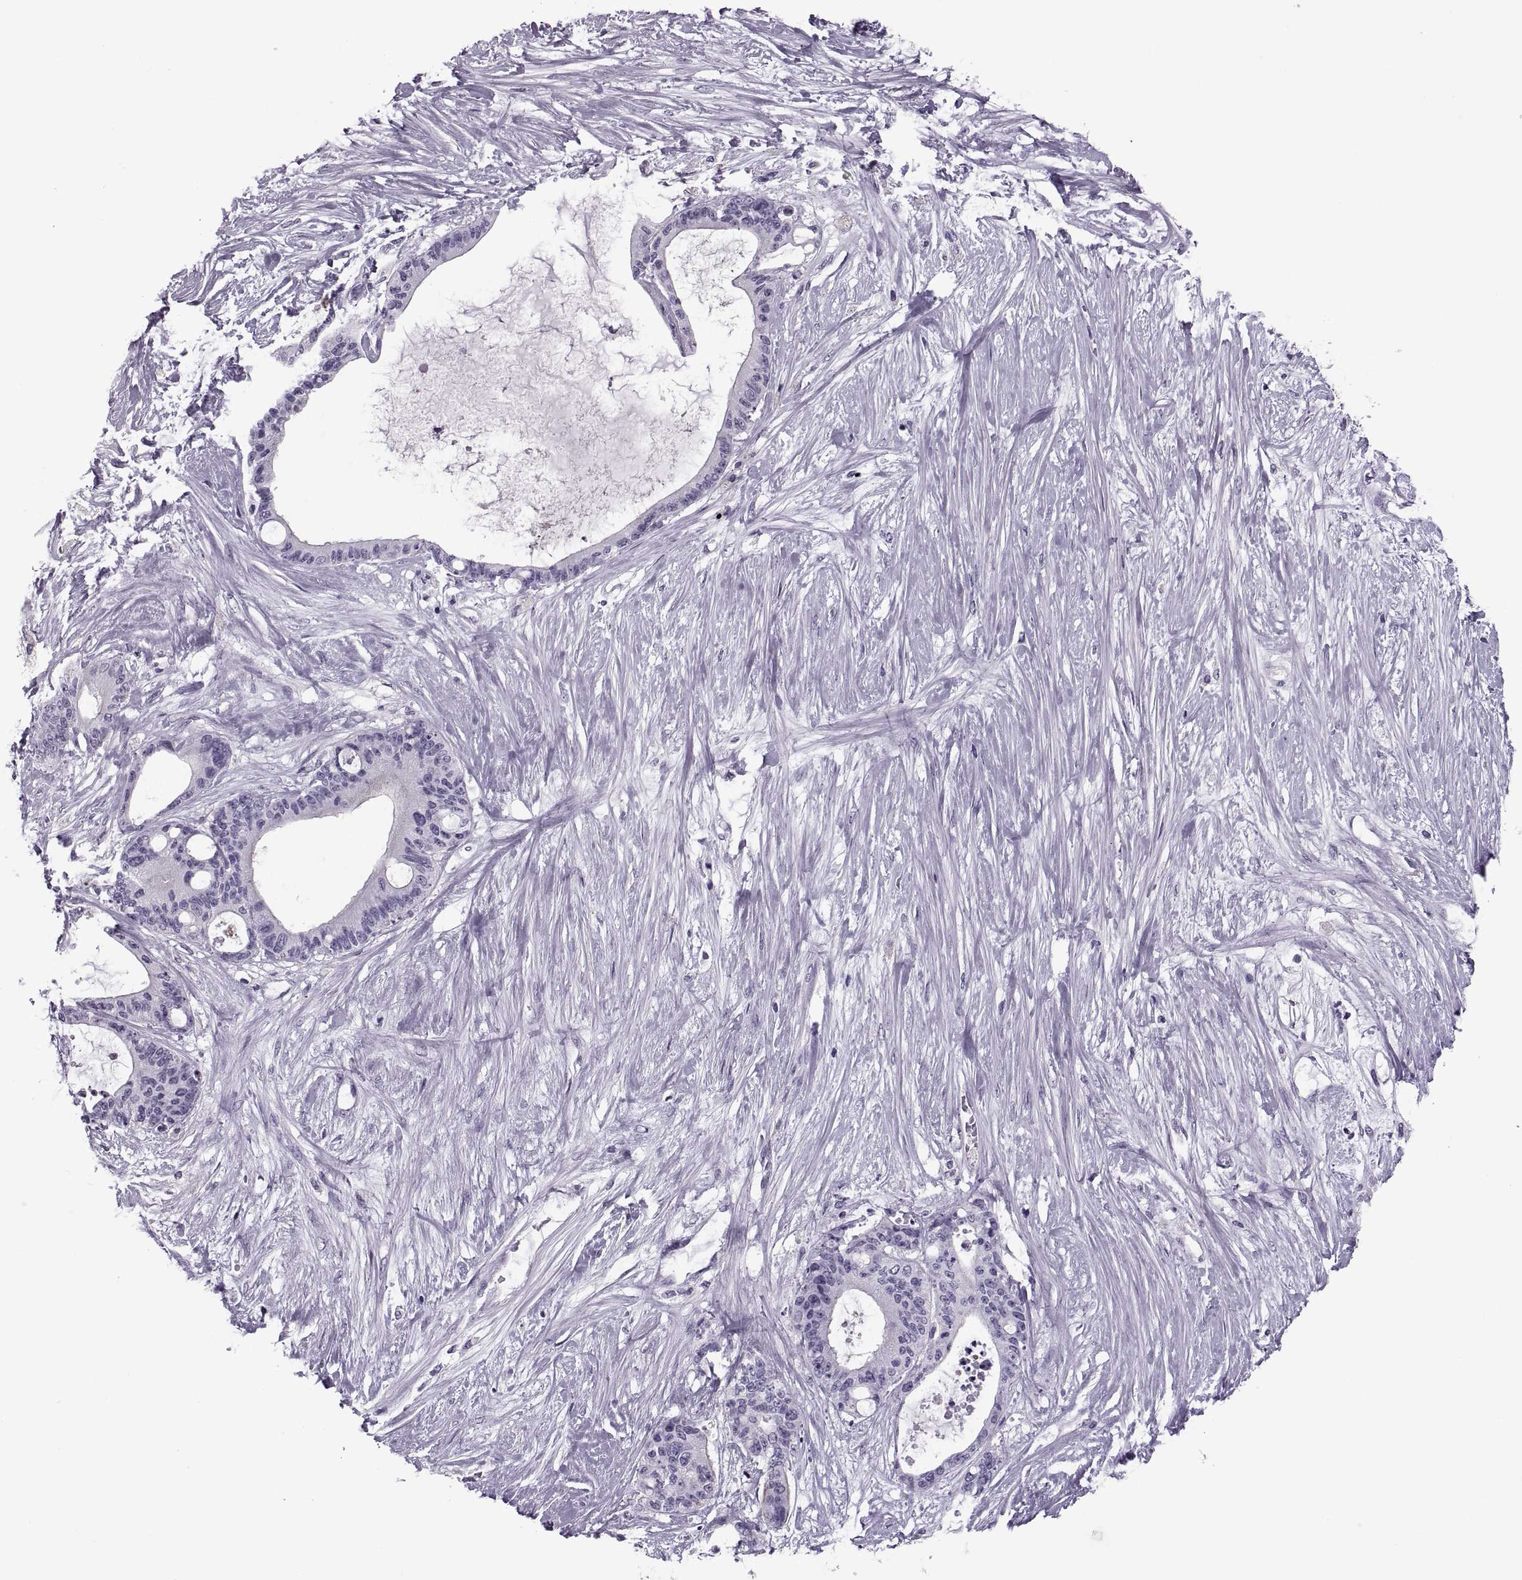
{"staining": {"intensity": "negative", "quantity": "none", "location": "none"}, "tissue": "liver cancer", "cell_type": "Tumor cells", "image_type": "cancer", "snomed": [{"axis": "morphology", "description": "Normal tissue, NOS"}, {"axis": "morphology", "description": "Cholangiocarcinoma"}, {"axis": "topography", "description": "Liver"}, {"axis": "topography", "description": "Peripheral nerve tissue"}], "caption": "A high-resolution histopathology image shows immunohistochemistry staining of liver cancer (cholangiocarcinoma), which exhibits no significant positivity in tumor cells. (Brightfield microscopy of DAB immunohistochemistry (IHC) at high magnification).", "gene": "SYNGR4", "patient": {"sex": "female", "age": 73}}